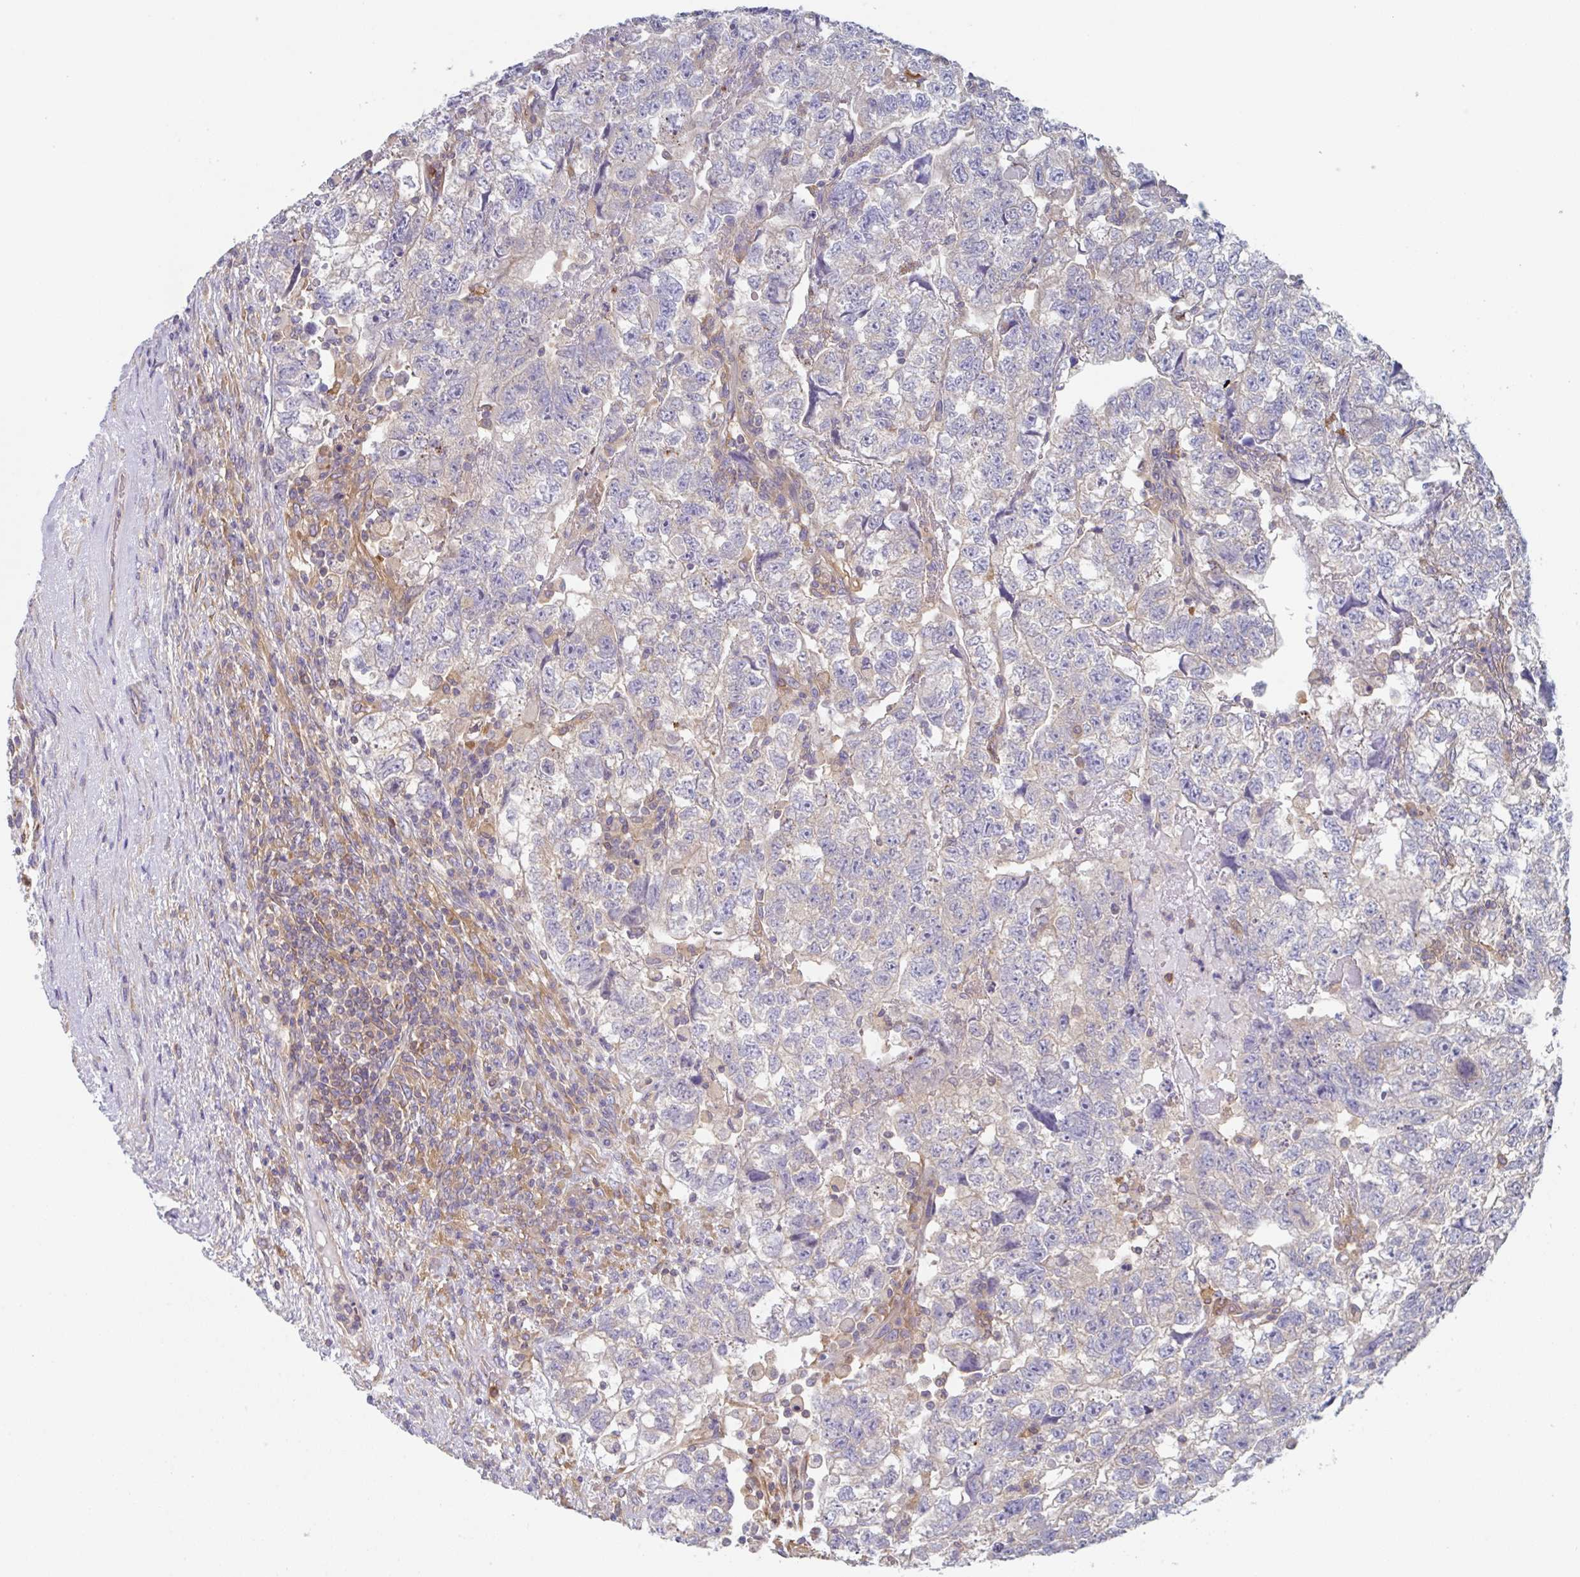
{"staining": {"intensity": "weak", "quantity": "<25%", "location": "cytoplasmic/membranous"}, "tissue": "testis cancer", "cell_type": "Tumor cells", "image_type": "cancer", "snomed": [{"axis": "morphology", "description": "Normal tissue, NOS"}, {"axis": "morphology", "description": "Carcinoma, Embryonal, NOS"}, {"axis": "topography", "description": "Testis"}], "caption": "Immunohistochemistry (IHC) photomicrograph of embryonal carcinoma (testis) stained for a protein (brown), which reveals no staining in tumor cells.", "gene": "AMPD2", "patient": {"sex": "male", "age": 36}}